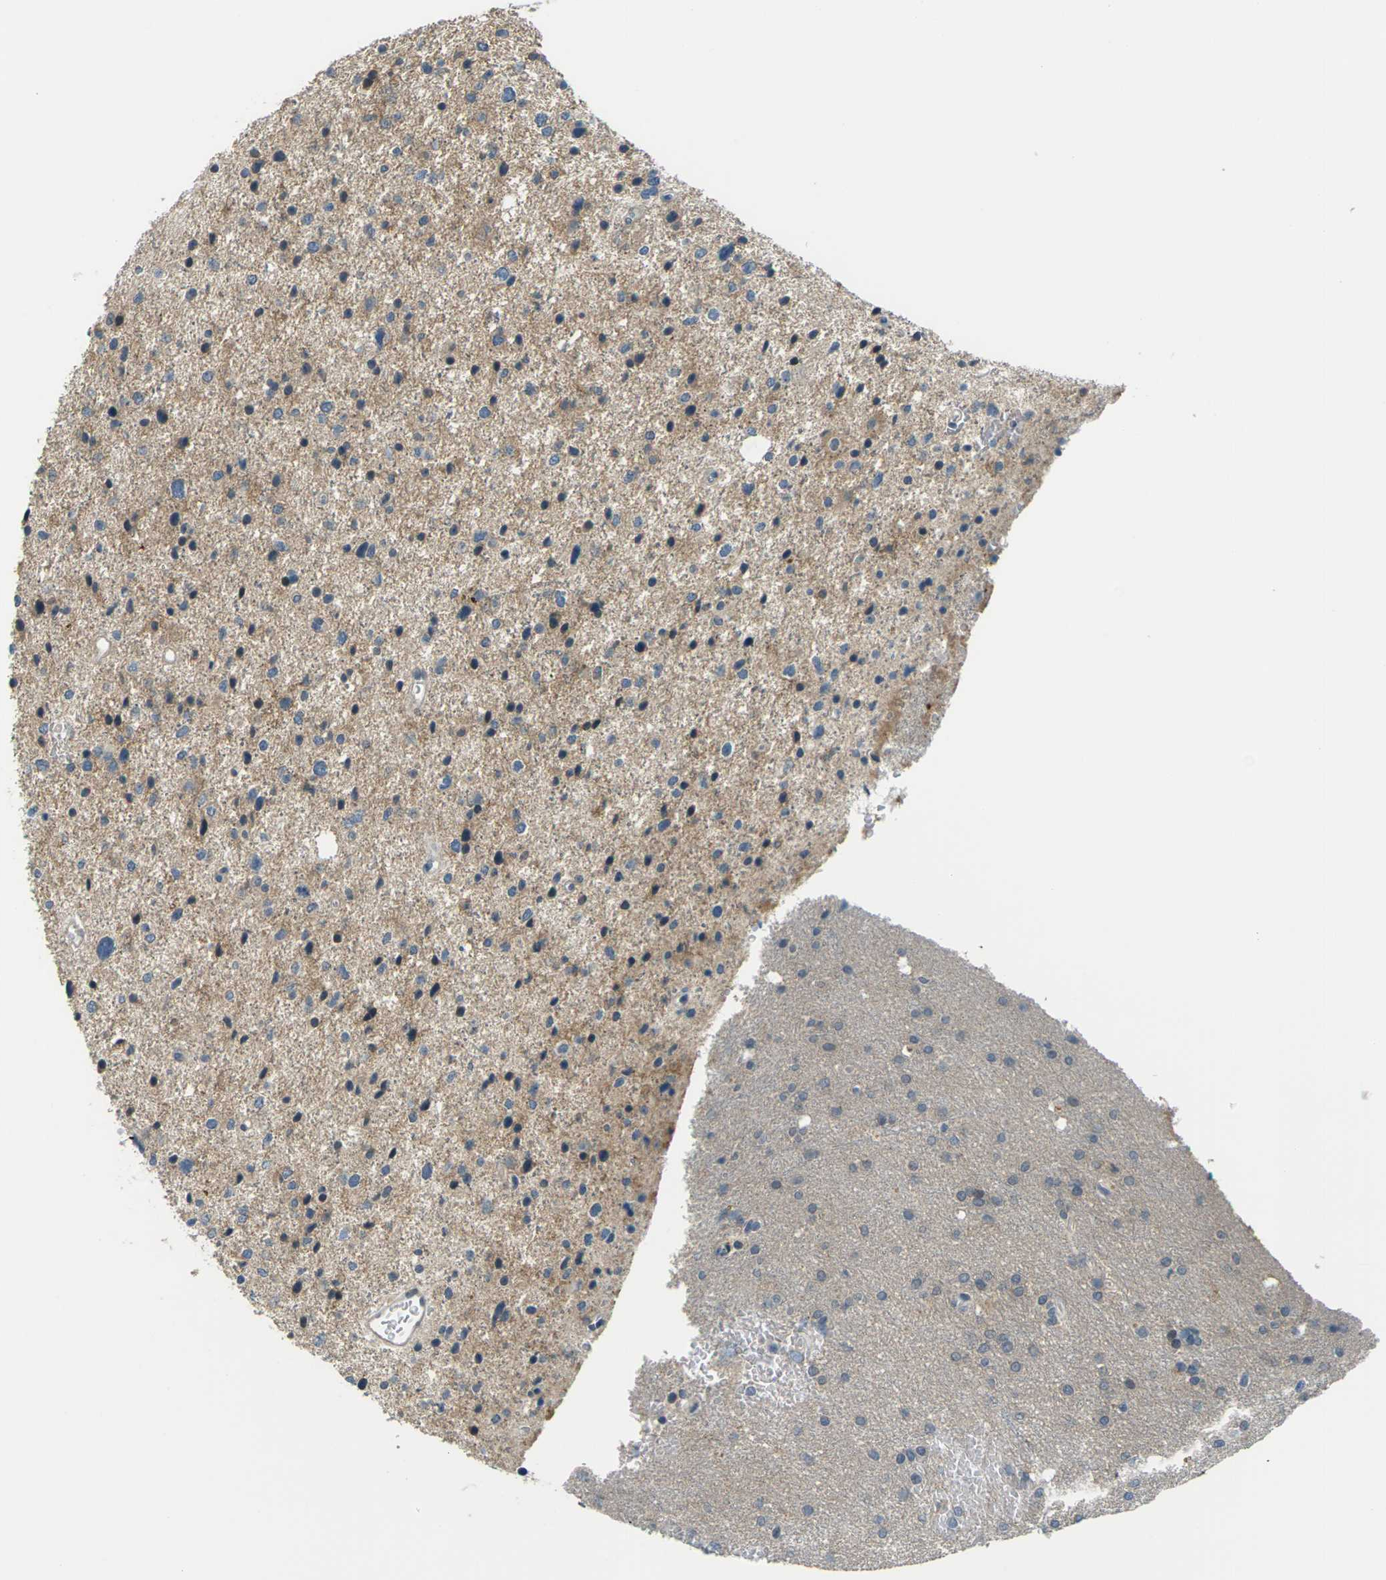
{"staining": {"intensity": "weak", "quantity": "25%-75%", "location": "cytoplasmic/membranous"}, "tissue": "glioma", "cell_type": "Tumor cells", "image_type": "cancer", "snomed": [{"axis": "morphology", "description": "Glioma, malignant, Low grade"}, {"axis": "topography", "description": "Brain"}], "caption": "A low amount of weak cytoplasmic/membranous staining is seen in approximately 25%-75% of tumor cells in malignant glioma (low-grade) tissue.", "gene": "SLC13A3", "patient": {"sex": "female", "age": 37}}